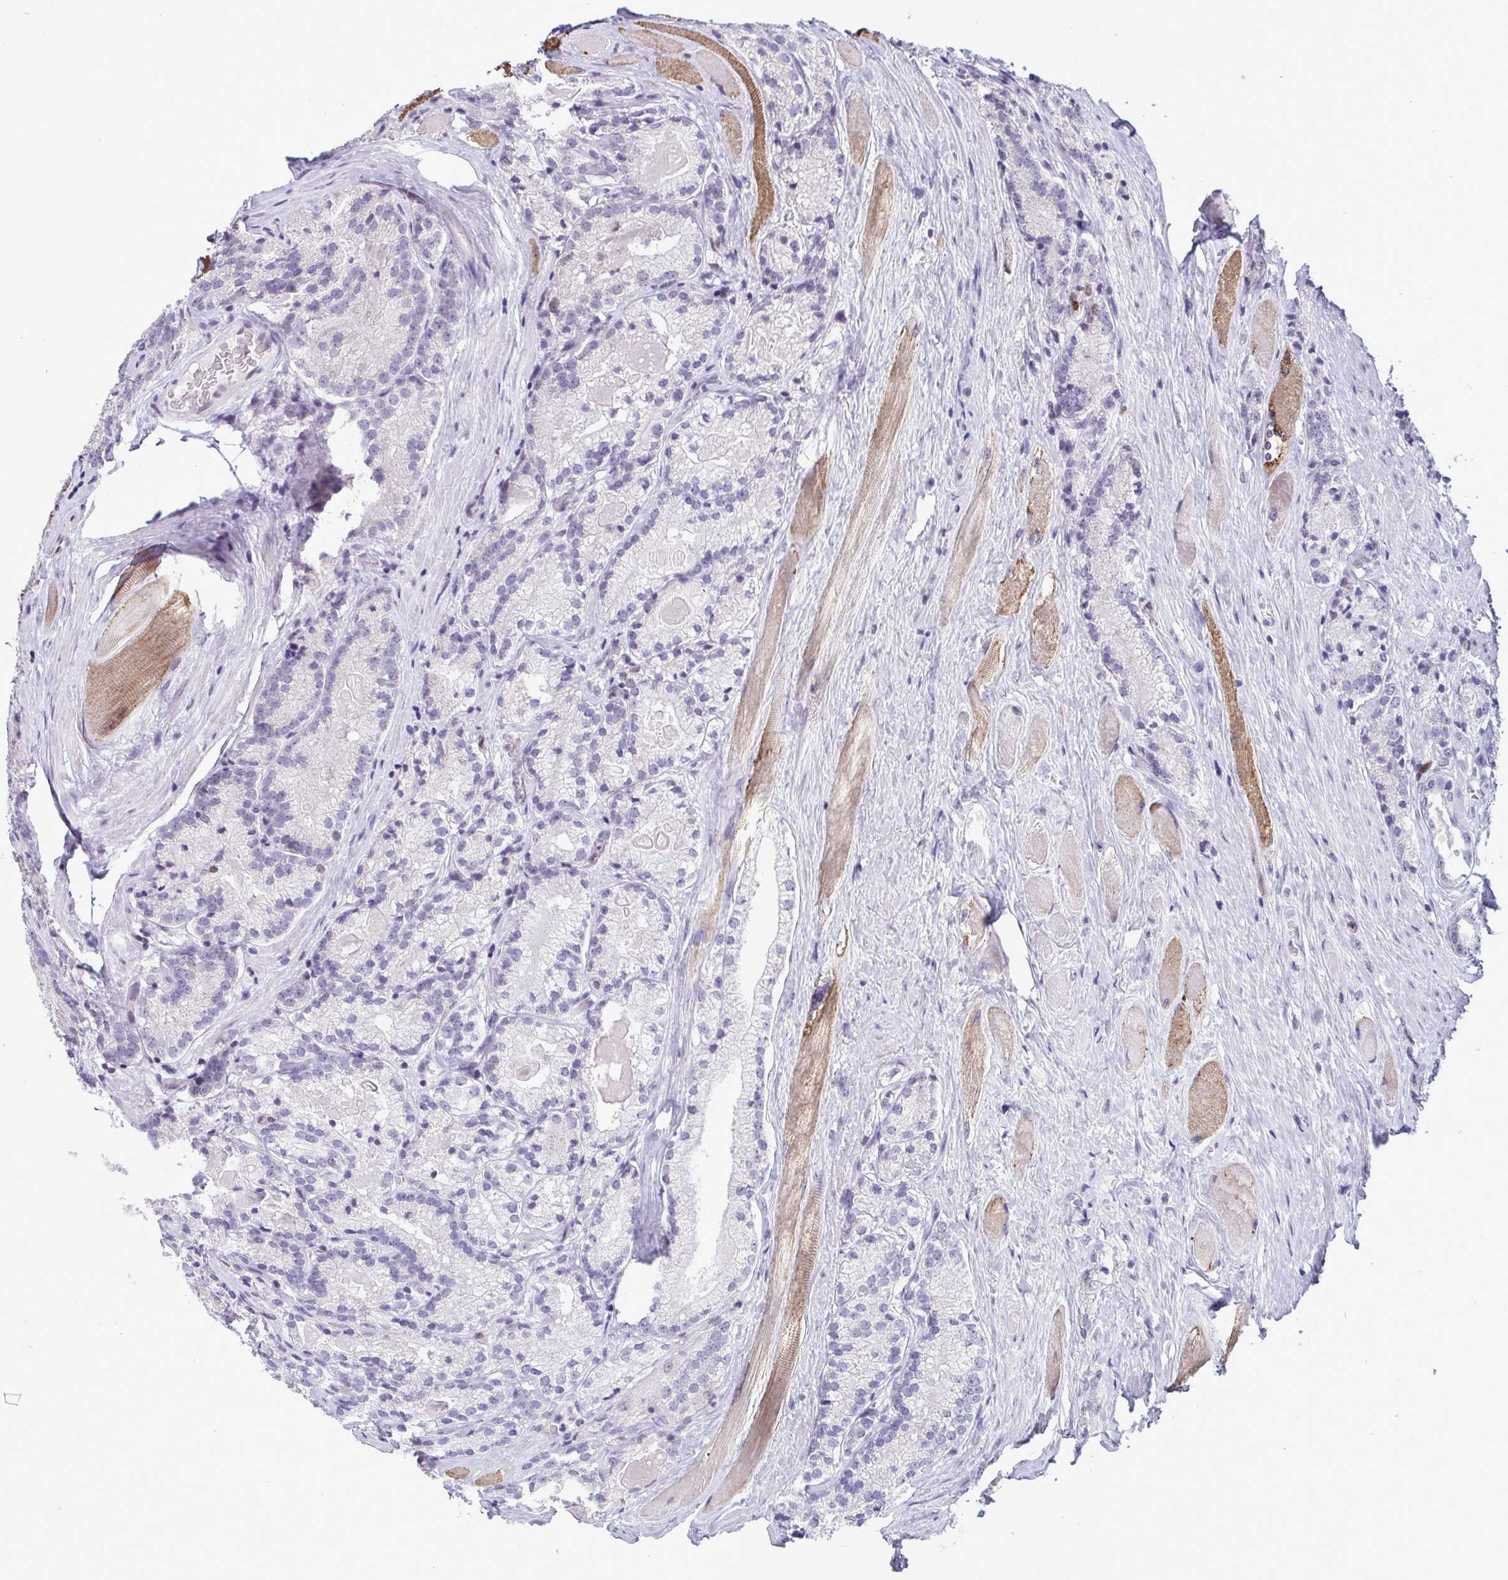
{"staining": {"intensity": "negative", "quantity": "none", "location": "none"}, "tissue": "prostate cancer", "cell_type": "Tumor cells", "image_type": "cancer", "snomed": [{"axis": "morphology", "description": "Adenocarcinoma, NOS"}, {"axis": "morphology", "description": "Adenocarcinoma, Low grade"}, {"axis": "topography", "description": "Prostate"}], "caption": "This is a micrograph of immunohistochemistry staining of prostate adenocarcinoma, which shows no expression in tumor cells. The staining was performed using DAB to visualize the protein expression in brown, while the nuclei were stained in blue with hematoxylin (Magnification: 20x).", "gene": "IRF1", "patient": {"sex": "male", "age": 68}}